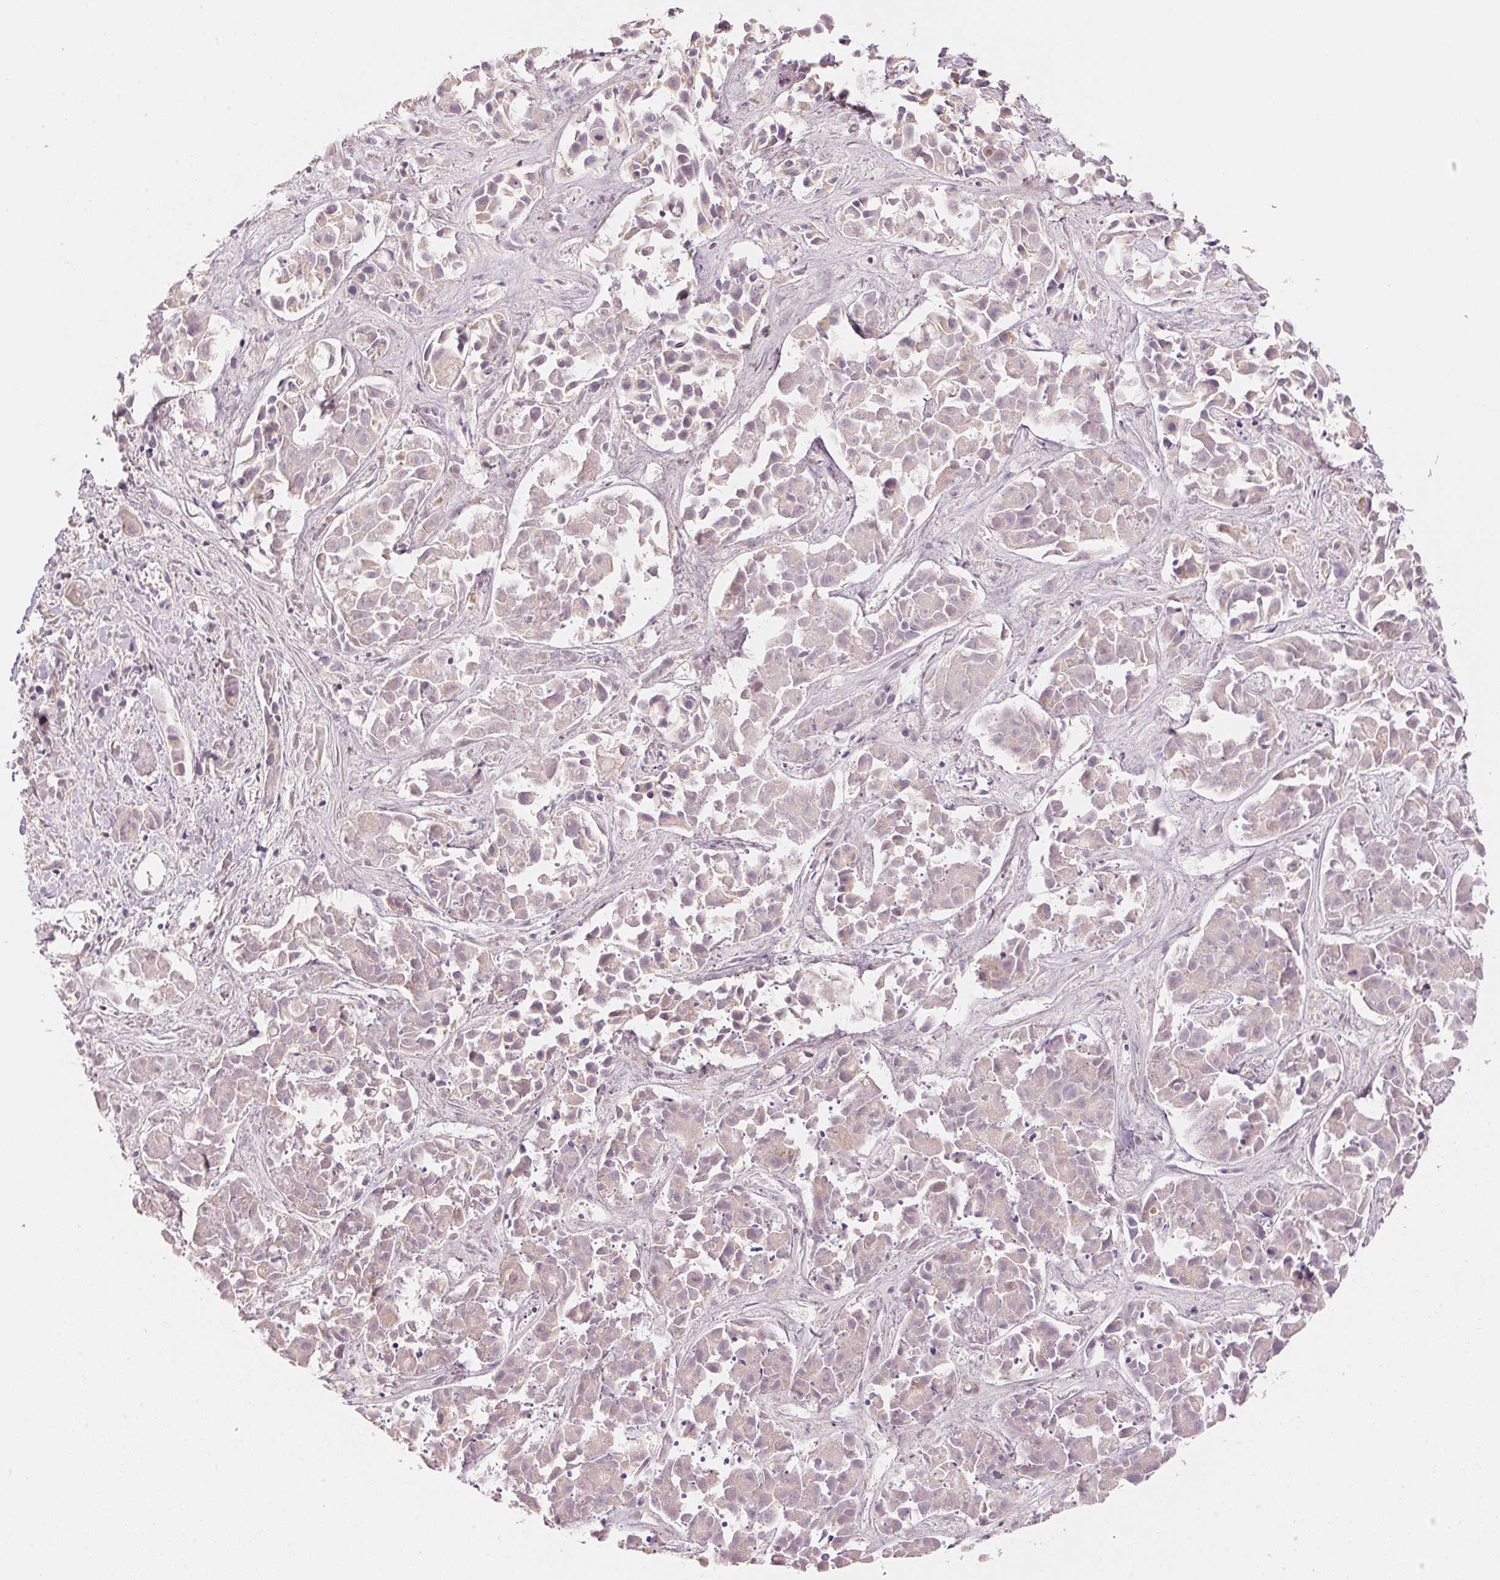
{"staining": {"intensity": "negative", "quantity": "none", "location": "none"}, "tissue": "liver cancer", "cell_type": "Tumor cells", "image_type": "cancer", "snomed": [{"axis": "morphology", "description": "Cholangiocarcinoma"}, {"axis": "topography", "description": "Liver"}], "caption": "Cholangiocarcinoma (liver) stained for a protein using immunohistochemistry (IHC) demonstrates no expression tumor cells.", "gene": "BLOC1S2", "patient": {"sex": "female", "age": 81}}